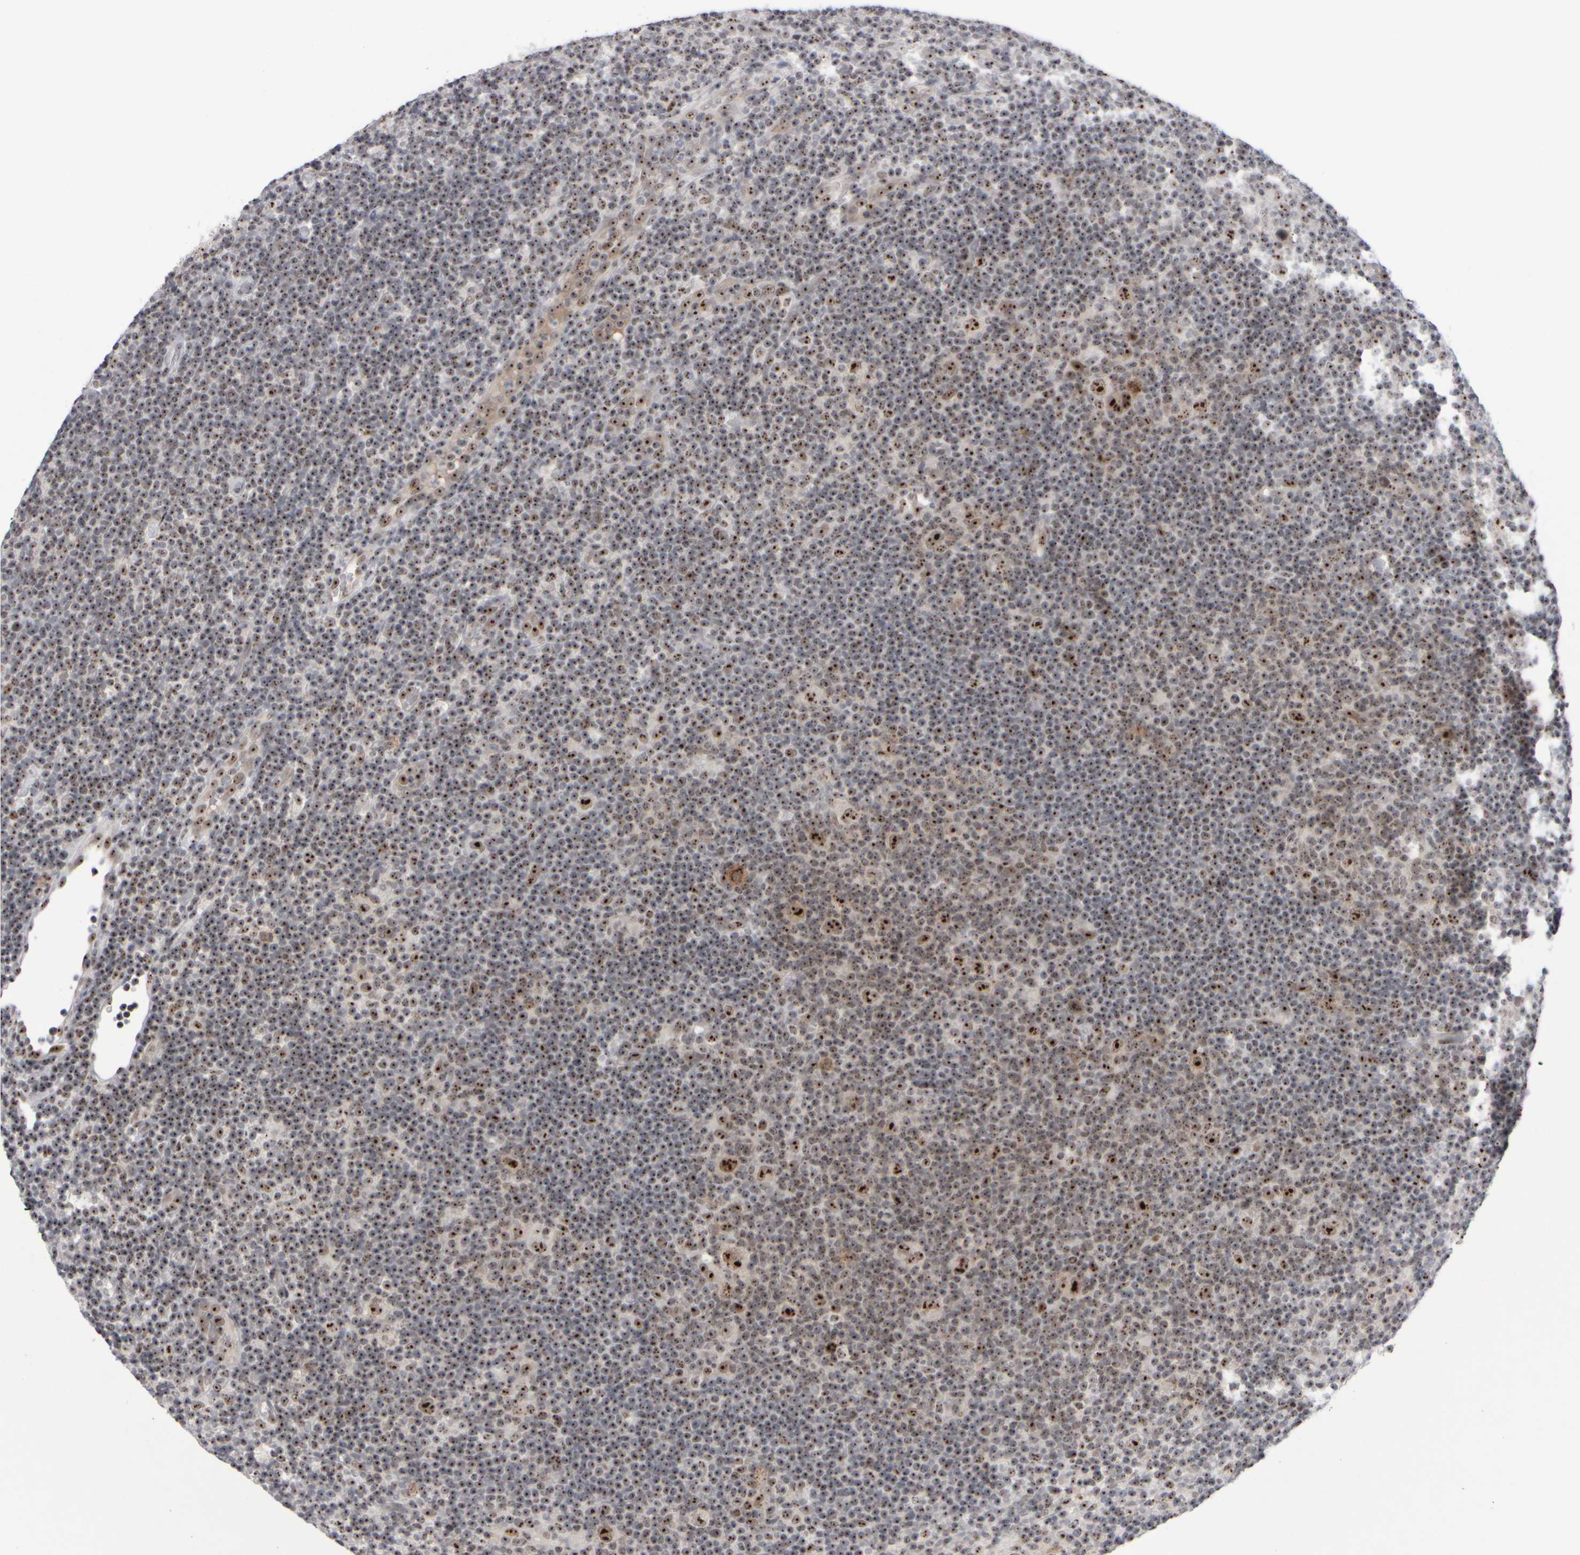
{"staining": {"intensity": "strong", "quantity": ">75%", "location": "nuclear"}, "tissue": "lymphoma", "cell_type": "Tumor cells", "image_type": "cancer", "snomed": [{"axis": "morphology", "description": "Hodgkin's disease, NOS"}, {"axis": "topography", "description": "Lymph node"}], "caption": "Immunohistochemistry (IHC) (DAB (3,3'-diaminobenzidine)) staining of lymphoma shows strong nuclear protein expression in about >75% of tumor cells.", "gene": "SURF6", "patient": {"sex": "female", "age": 57}}